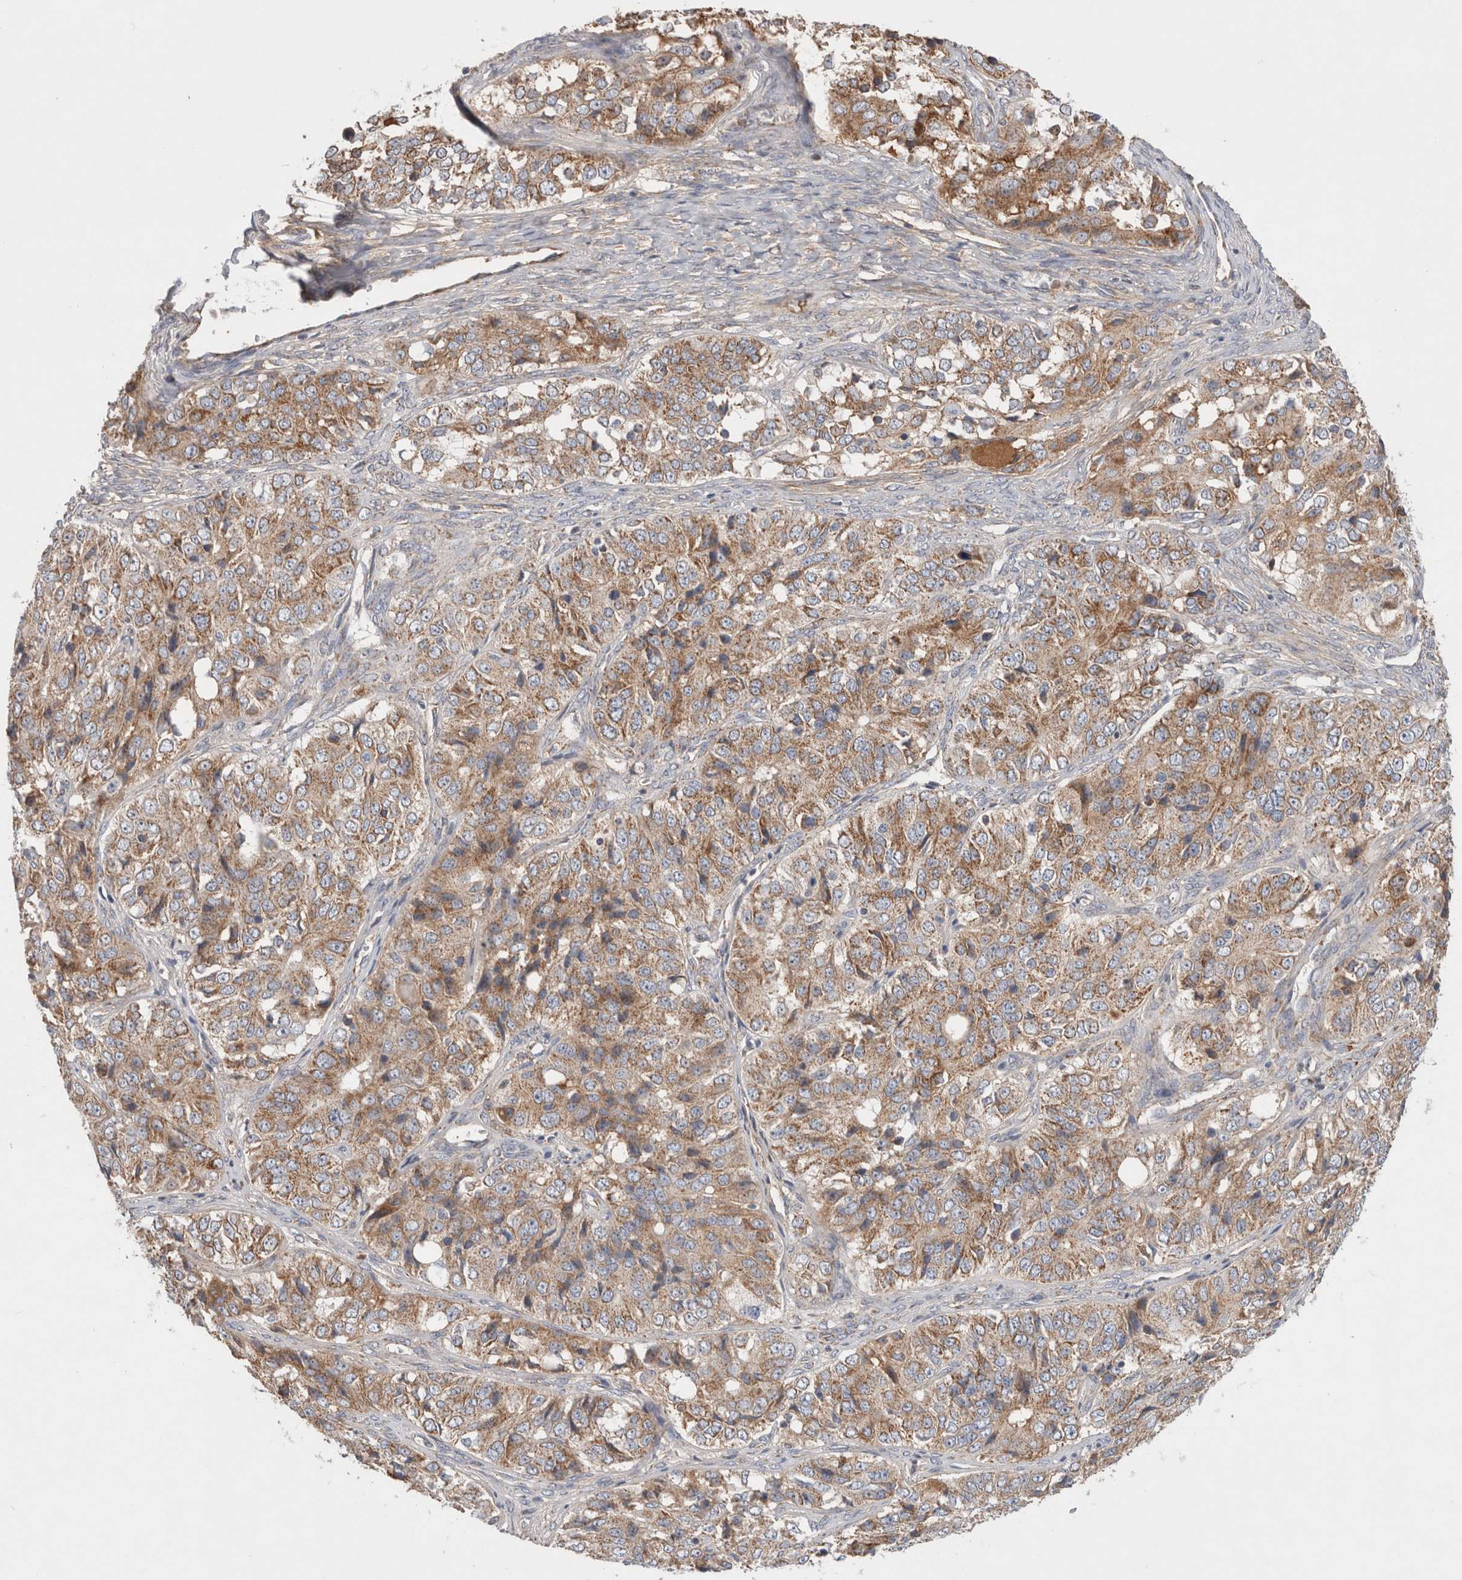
{"staining": {"intensity": "moderate", "quantity": ">75%", "location": "cytoplasmic/membranous"}, "tissue": "ovarian cancer", "cell_type": "Tumor cells", "image_type": "cancer", "snomed": [{"axis": "morphology", "description": "Carcinoma, endometroid"}, {"axis": "topography", "description": "Ovary"}], "caption": "Immunohistochemistry (IHC) image of human endometroid carcinoma (ovarian) stained for a protein (brown), which shows medium levels of moderate cytoplasmic/membranous staining in about >75% of tumor cells.", "gene": "MRPS28", "patient": {"sex": "female", "age": 51}}